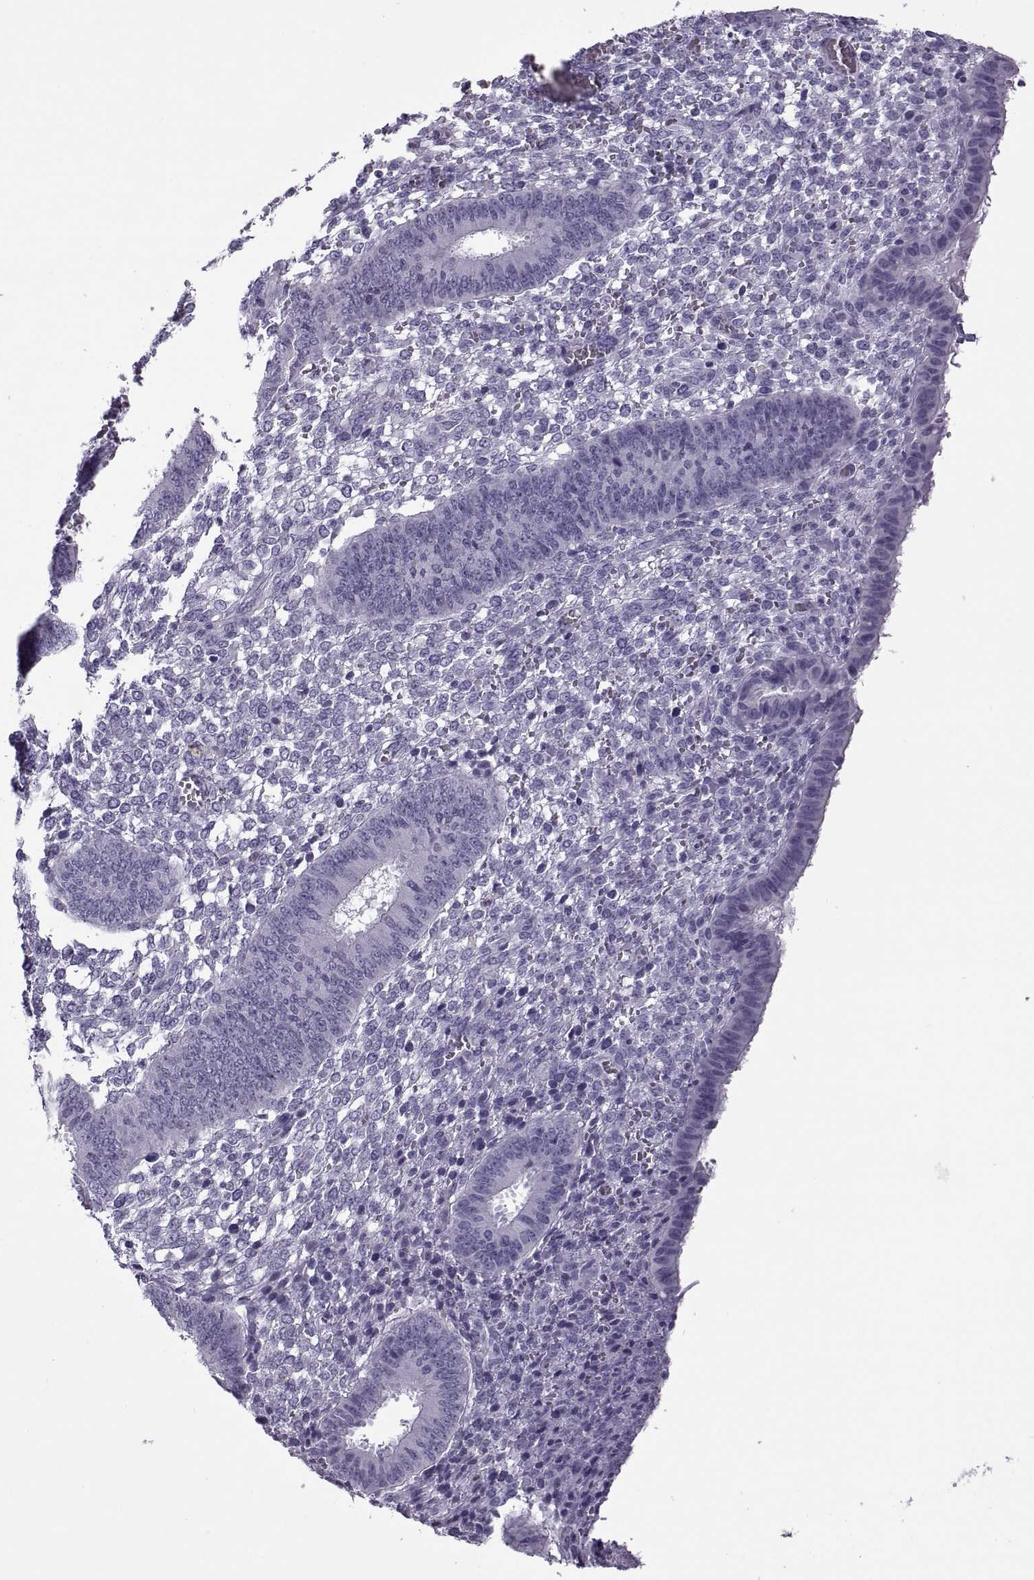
{"staining": {"intensity": "negative", "quantity": "none", "location": "none"}, "tissue": "endometrium", "cell_type": "Cells in endometrial stroma", "image_type": "normal", "snomed": [{"axis": "morphology", "description": "Normal tissue, NOS"}, {"axis": "topography", "description": "Endometrium"}], "caption": "Cells in endometrial stroma are negative for brown protein staining in benign endometrium. (DAB (3,3'-diaminobenzidine) immunohistochemistry (IHC) visualized using brightfield microscopy, high magnification).", "gene": "RLBP1", "patient": {"sex": "female", "age": 42}}